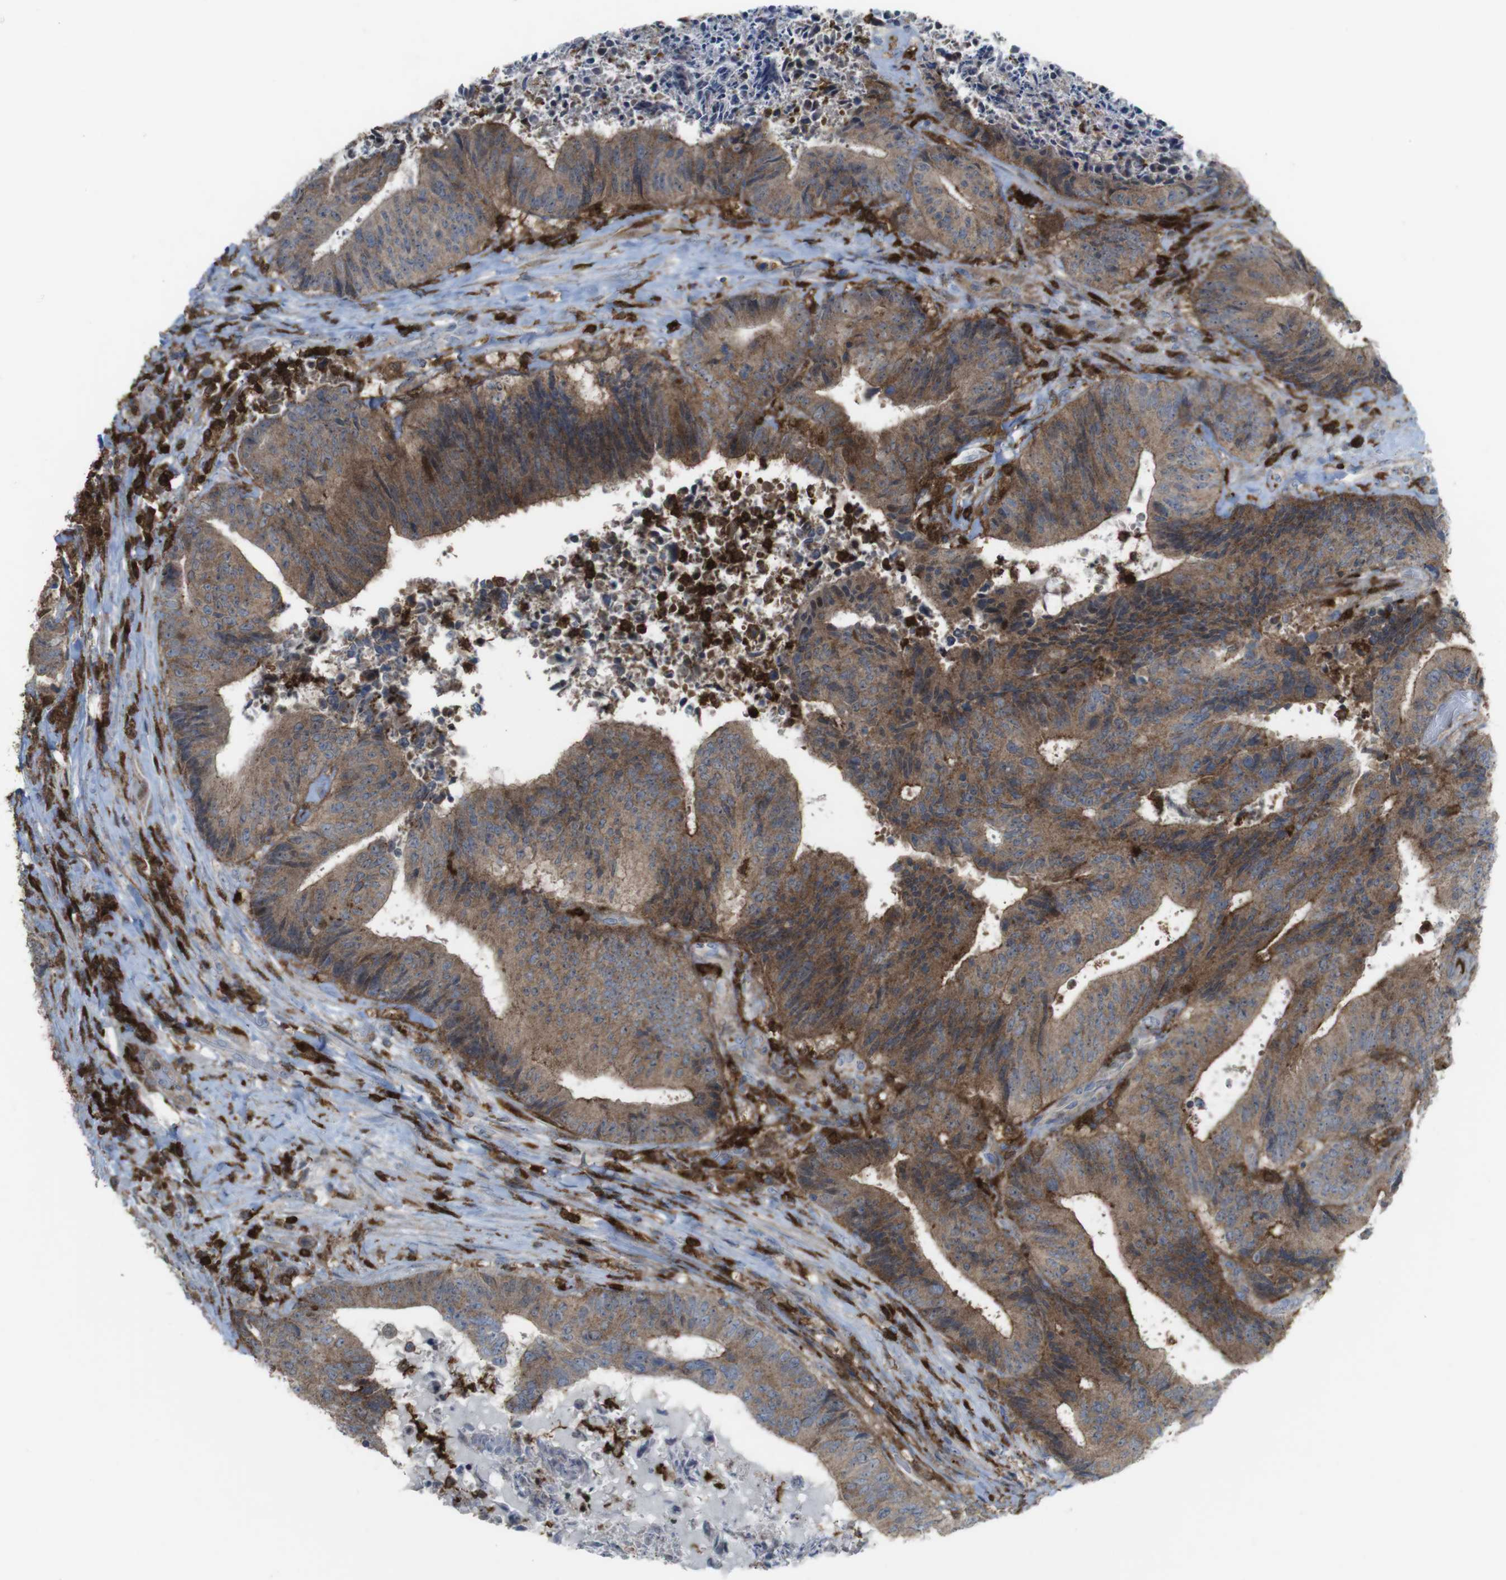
{"staining": {"intensity": "moderate", "quantity": ">75%", "location": "cytoplasmic/membranous"}, "tissue": "colorectal cancer", "cell_type": "Tumor cells", "image_type": "cancer", "snomed": [{"axis": "morphology", "description": "Adenocarcinoma, NOS"}, {"axis": "topography", "description": "Rectum"}], "caption": "Immunohistochemistry histopathology image of human colorectal cancer stained for a protein (brown), which displays medium levels of moderate cytoplasmic/membranous expression in approximately >75% of tumor cells.", "gene": "PRKCD", "patient": {"sex": "male", "age": 72}}